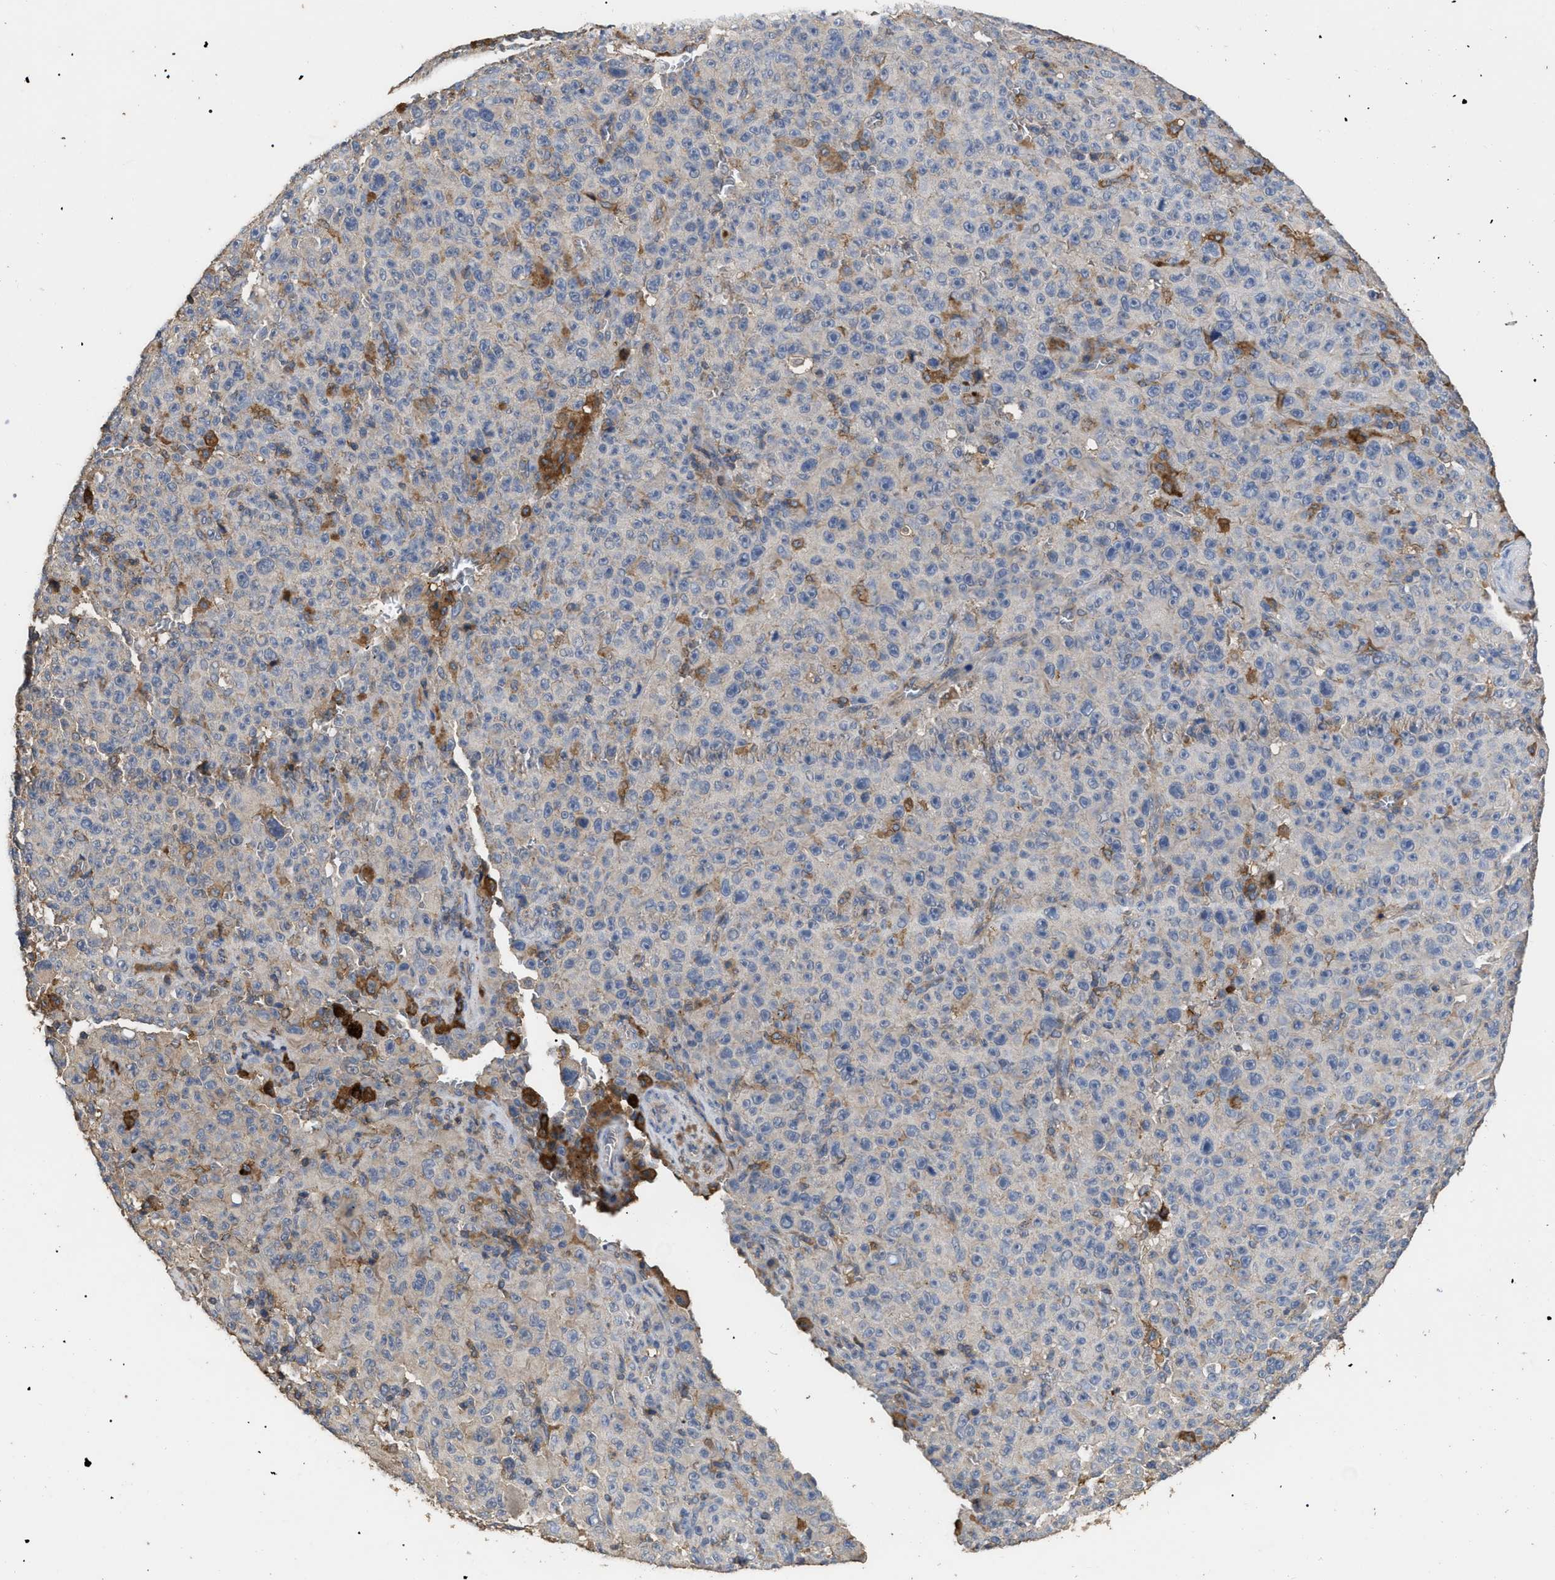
{"staining": {"intensity": "negative", "quantity": "none", "location": "none"}, "tissue": "melanoma", "cell_type": "Tumor cells", "image_type": "cancer", "snomed": [{"axis": "morphology", "description": "Malignant melanoma, NOS"}, {"axis": "topography", "description": "Skin"}], "caption": "Immunohistochemistry image of human melanoma stained for a protein (brown), which demonstrates no staining in tumor cells.", "gene": "GPR179", "patient": {"sex": "female", "age": 82}}